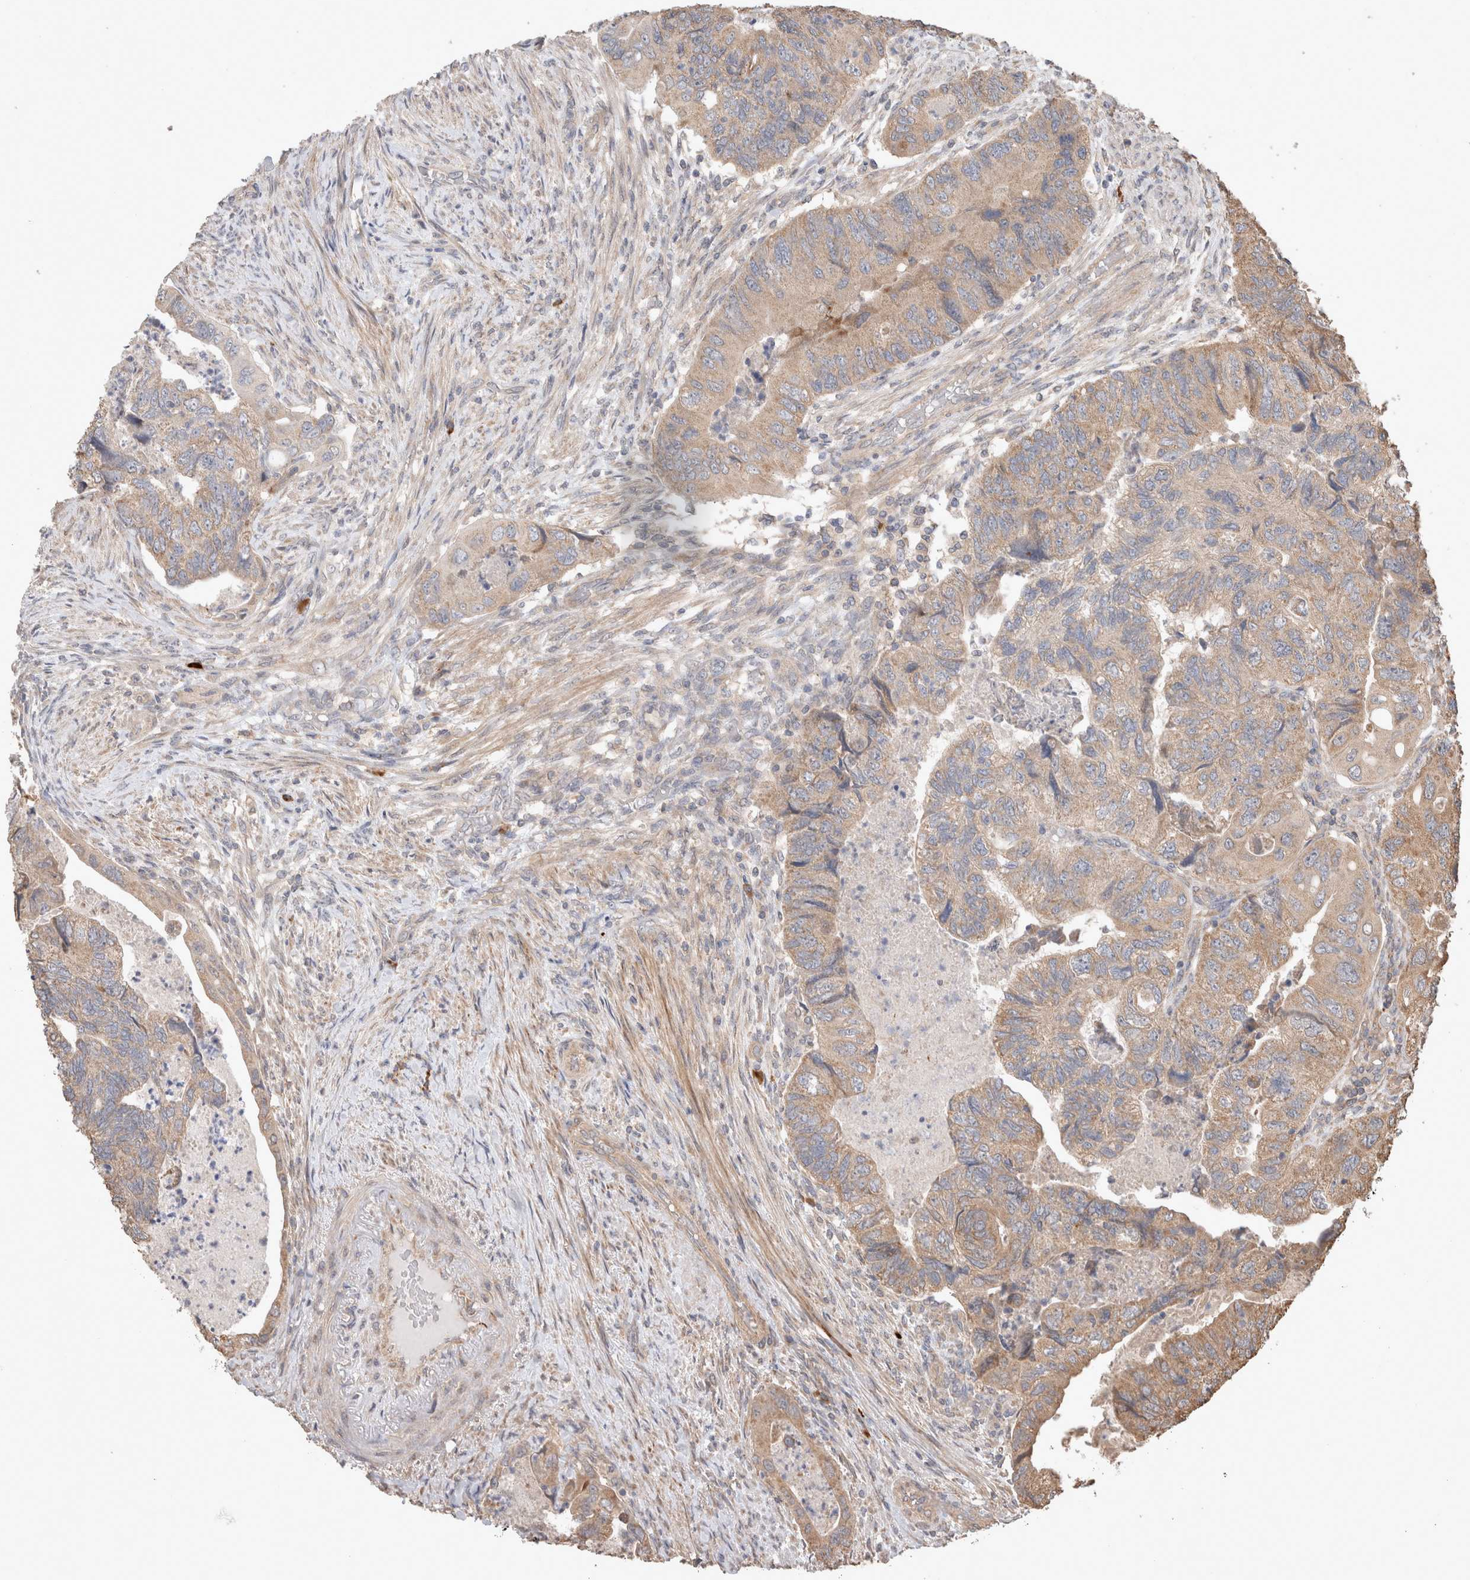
{"staining": {"intensity": "moderate", "quantity": ">75%", "location": "cytoplasmic/membranous"}, "tissue": "colorectal cancer", "cell_type": "Tumor cells", "image_type": "cancer", "snomed": [{"axis": "morphology", "description": "Adenocarcinoma, NOS"}, {"axis": "topography", "description": "Rectum"}], "caption": "Brown immunohistochemical staining in colorectal cancer (adenocarcinoma) exhibits moderate cytoplasmic/membranous positivity in approximately >75% of tumor cells.", "gene": "HROB", "patient": {"sex": "male", "age": 63}}